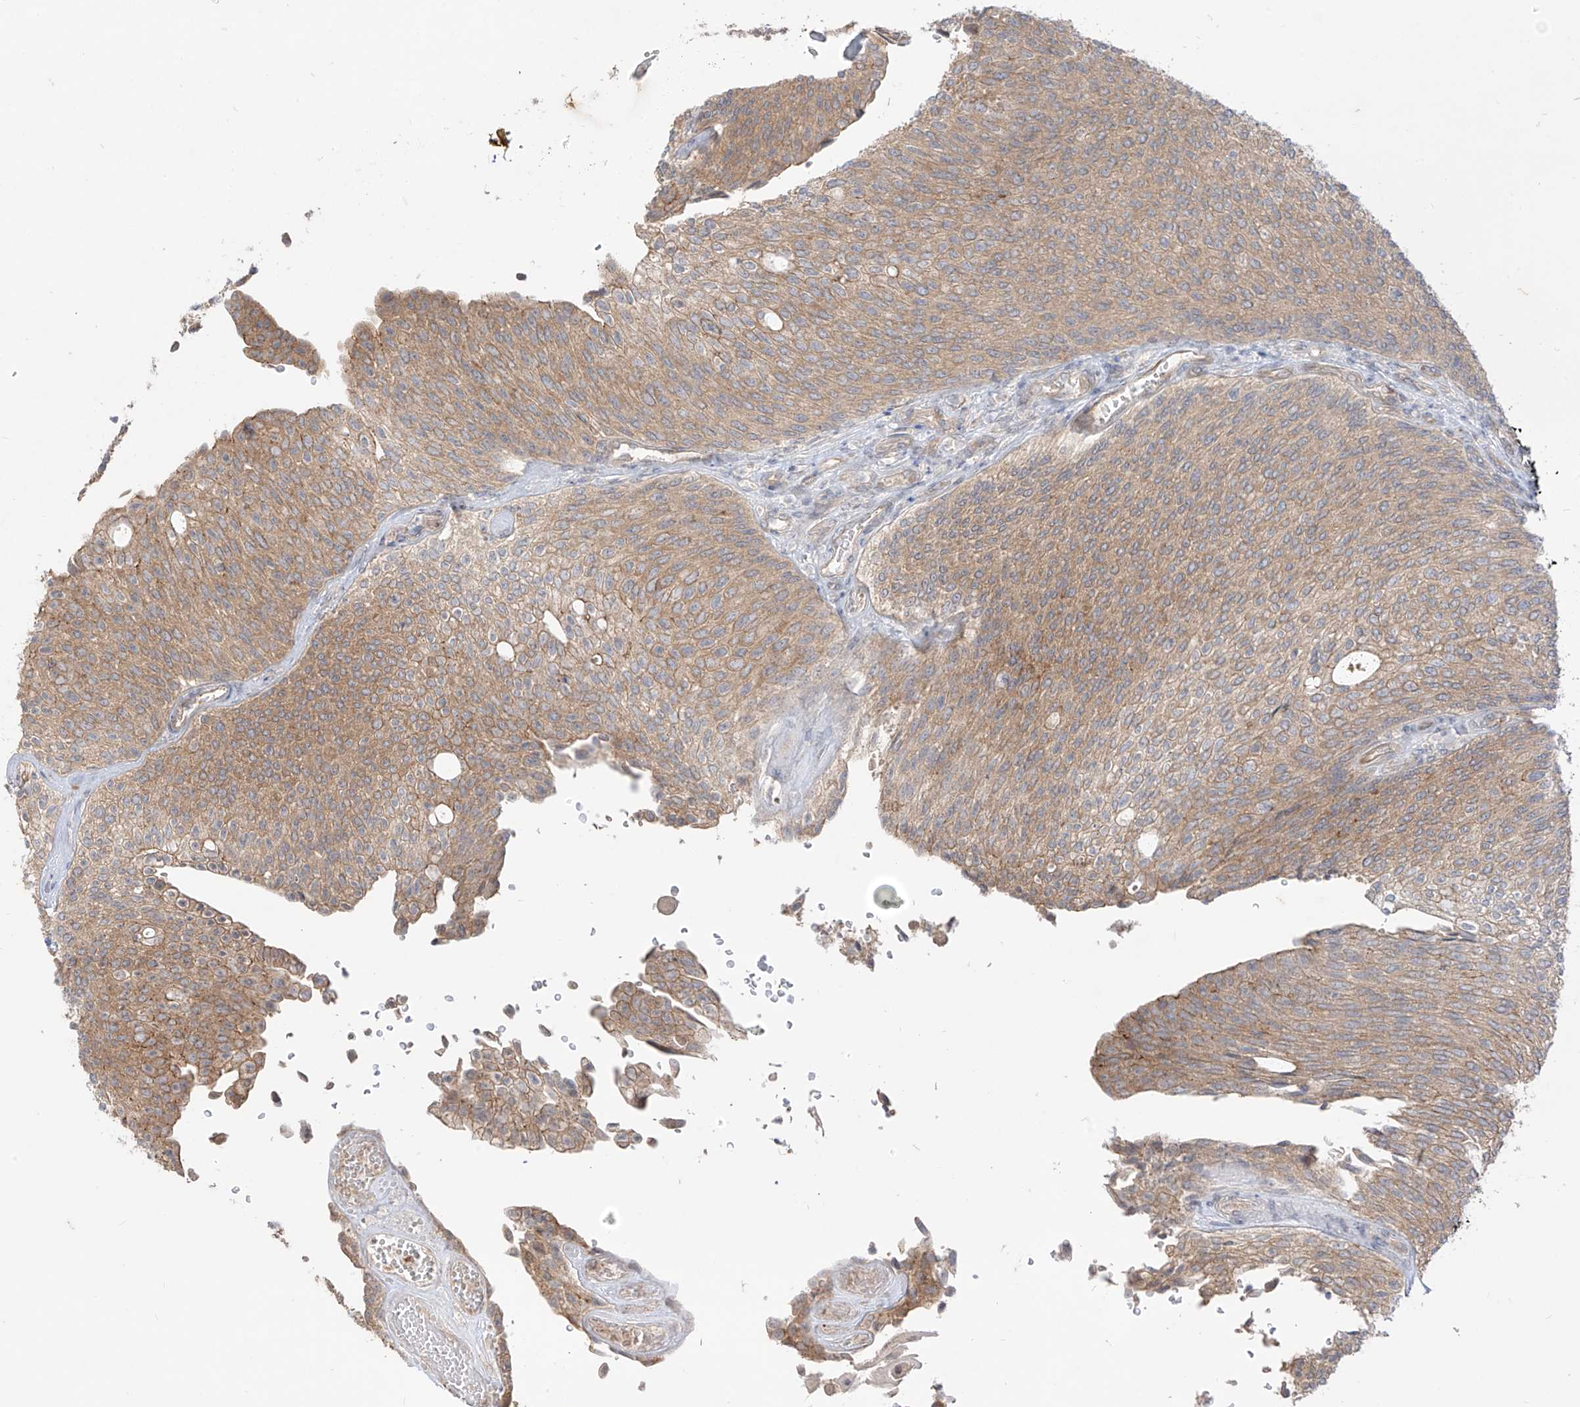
{"staining": {"intensity": "moderate", "quantity": ">75%", "location": "cytoplasmic/membranous"}, "tissue": "urothelial cancer", "cell_type": "Tumor cells", "image_type": "cancer", "snomed": [{"axis": "morphology", "description": "Urothelial carcinoma, Low grade"}, {"axis": "topography", "description": "Urinary bladder"}], "caption": "Moderate cytoplasmic/membranous staining for a protein is seen in approximately >75% of tumor cells of urothelial cancer using immunohistochemistry.", "gene": "MTUS2", "patient": {"sex": "female", "age": 79}}